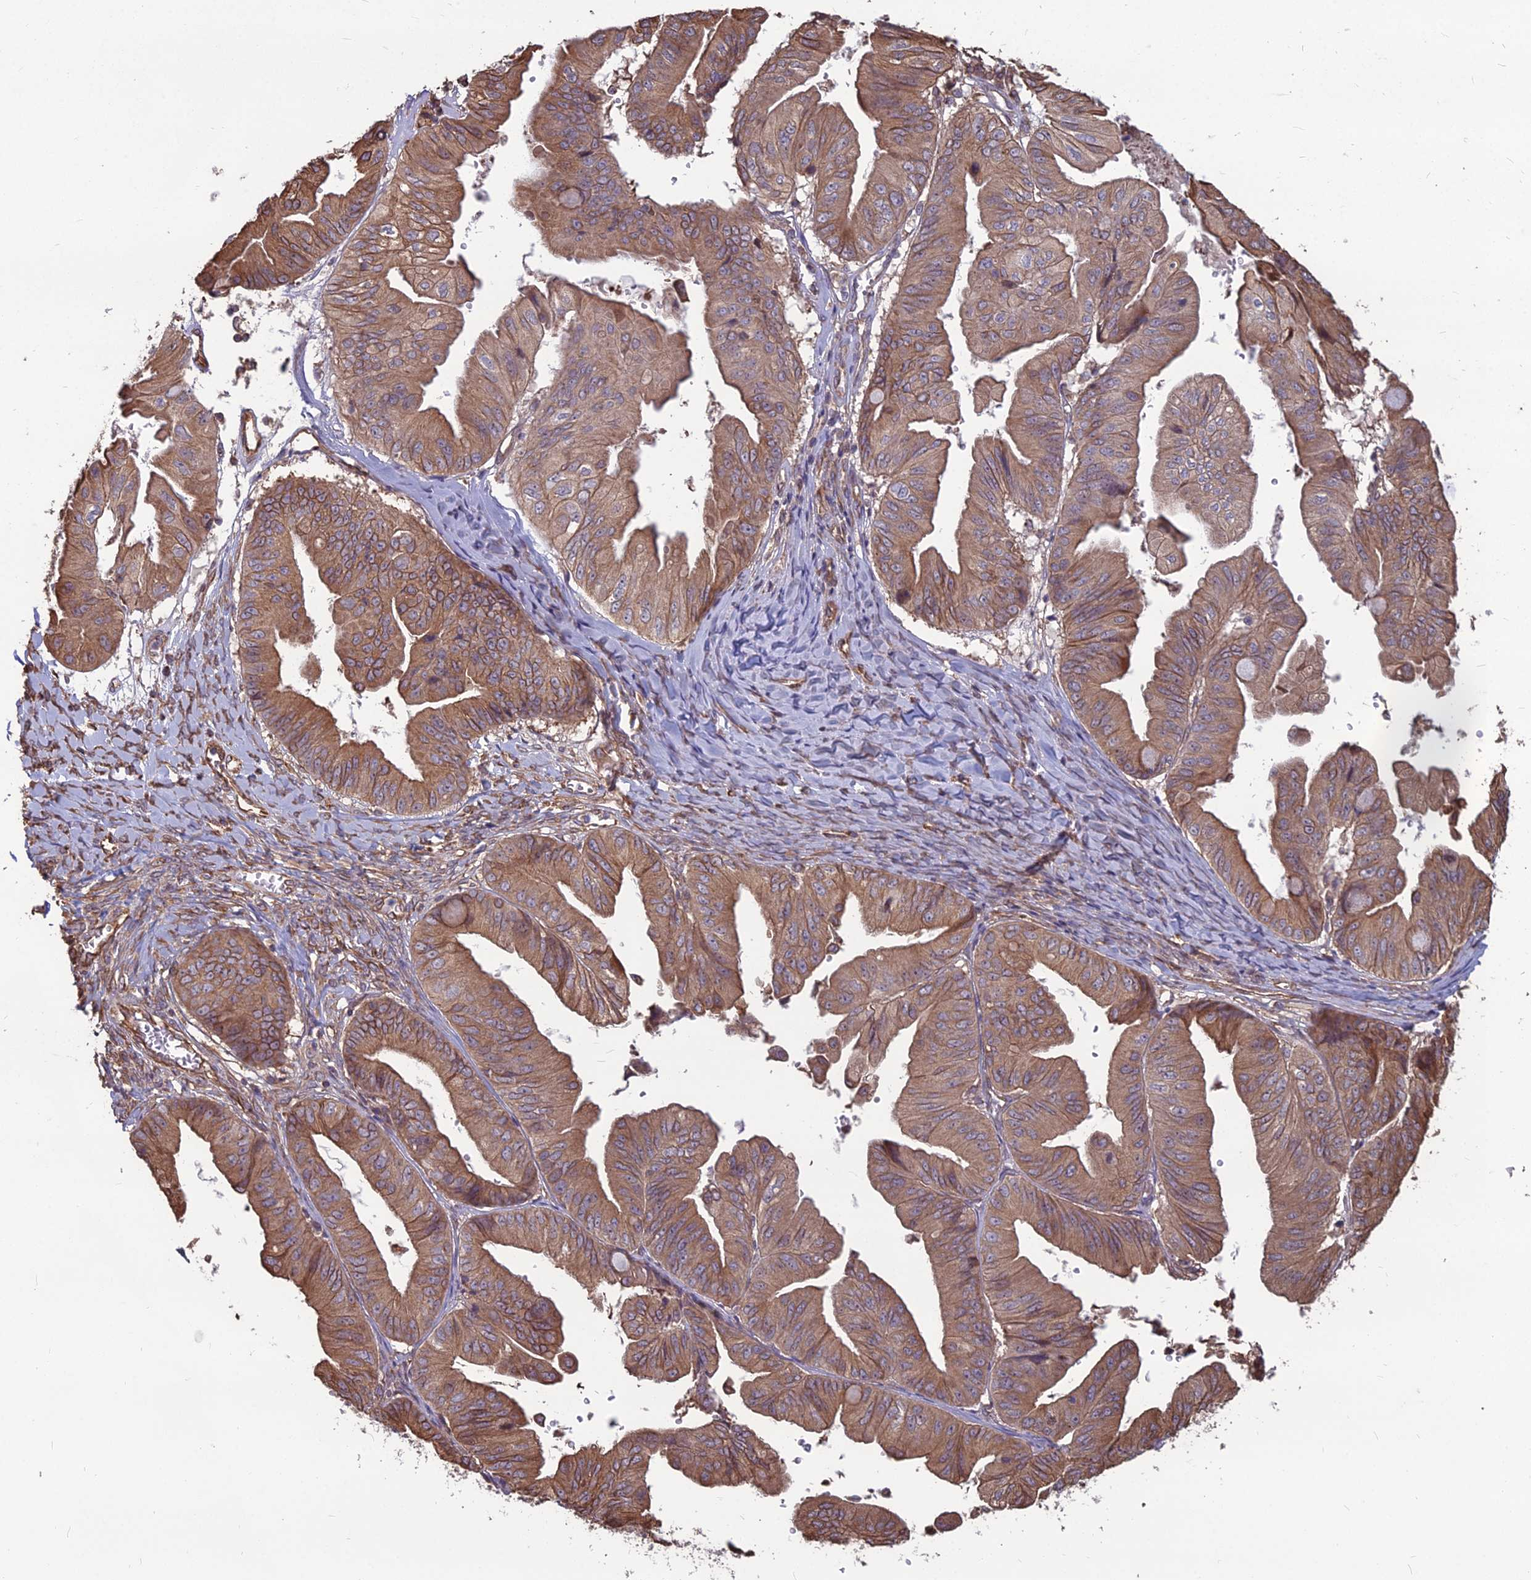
{"staining": {"intensity": "moderate", "quantity": ">75%", "location": "cytoplasmic/membranous"}, "tissue": "ovarian cancer", "cell_type": "Tumor cells", "image_type": "cancer", "snomed": [{"axis": "morphology", "description": "Cystadenocarcinoma, mucinous, NOS"}, {"axis": "topography", "description": "Ovary"}], "caption": "There is medium levels of moderate cytoplasmic/membranous expression in tumor cells of ovarian mucinous cystadenocarcinoma, as demonstrated by immunohistochemical staining (brown color).", "gene": "LSM6", "patient": {"sex": "female", "age": 61}}